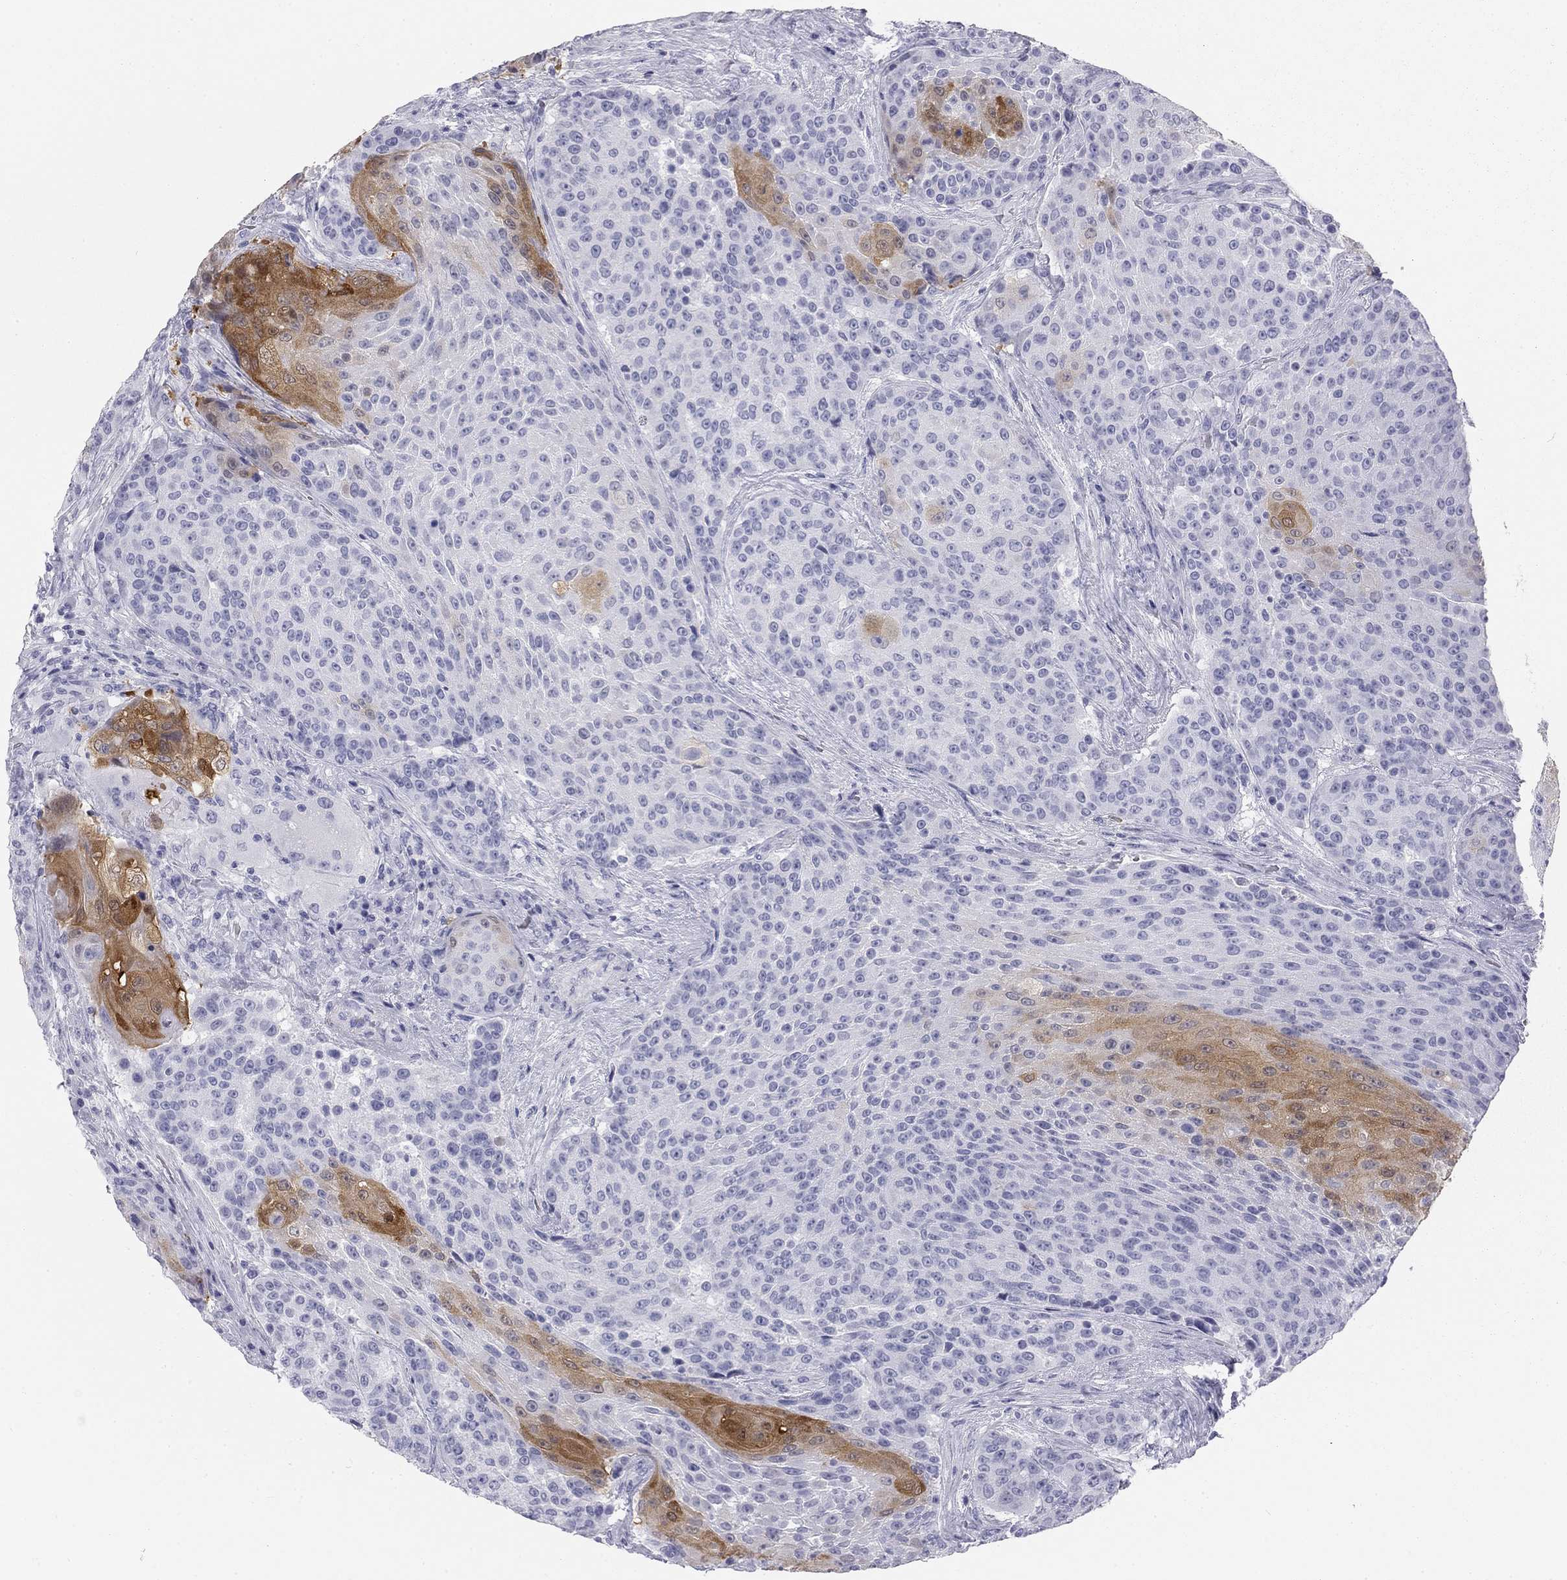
{"staining": {"intensity": "moderate", "quantity": "<25%", "location": "cytoplasmic/membranous"}, "tissue": "urothelial cancer", "cell_type": "Tumor cells", "image_type": "cancer", "snomed": [{"axis": "morphology", "description": "Urothelial carcinoma, High grade"}, {"axis": "topography", "description": "Urinary bladder"}], "caption": "A histopathology image of human high-grade urothelial carcinoma stained for a protein exhibits moderate cytoplasmic/membranous brown staining in tumor cells.", "gene": "SULT2B1", "patient": {"sex": "female", "age": 63}}